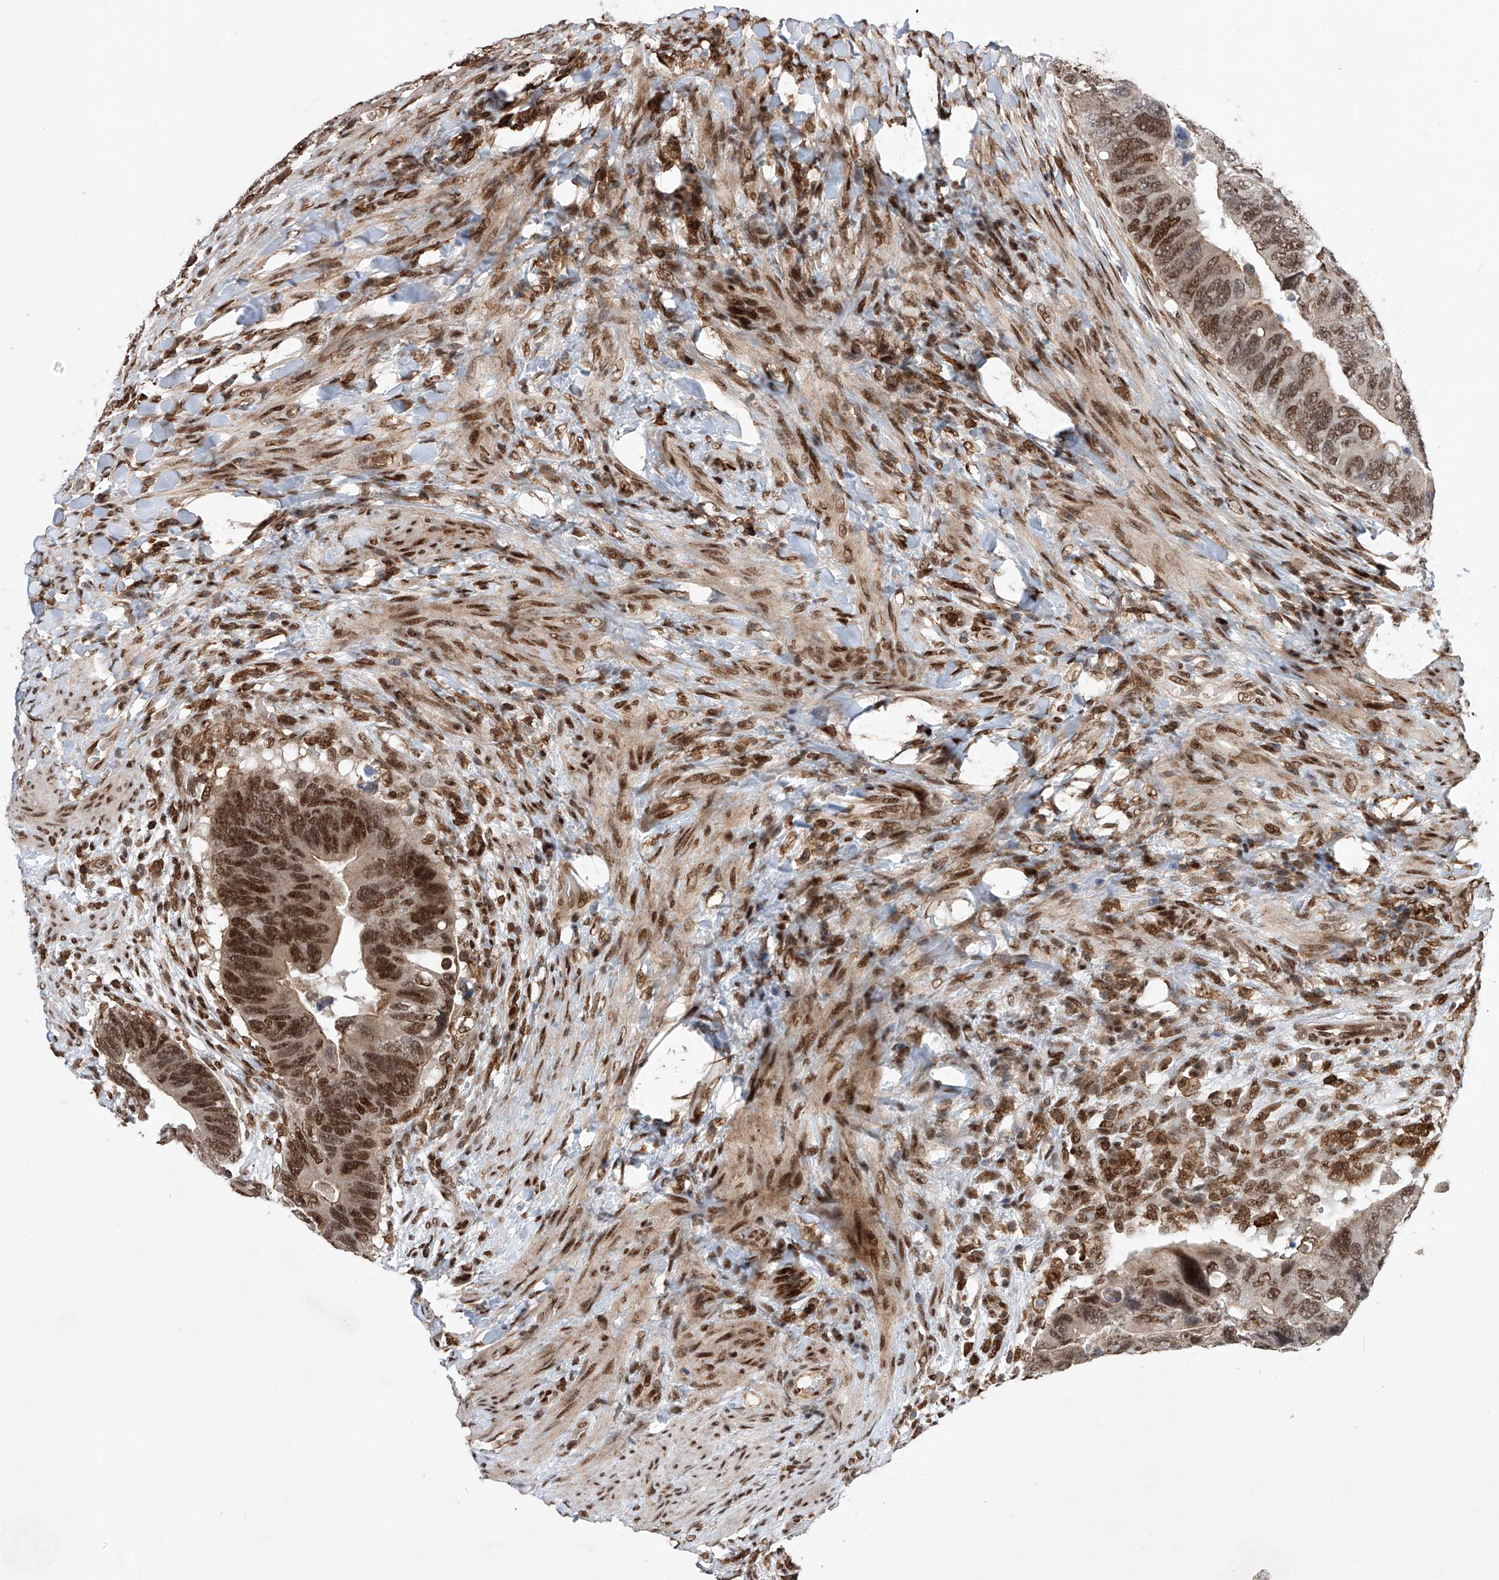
{"staining": {"intensity": "strong", "quantity": ">75%", "location": "nuclear"}, "tissue": "colorectal cancer", "cell_type": "Tumor cells", "image_type": "cancer", "snomed": [{"axis": "morphology", "description": "Adenocarcinoma, NOS"}, {"axis": "topography", "description": "Rectum"}], "caption": "Strong nuclear protein positivity is appreciated in about >75% of tumor cells in adenocarcinoma (colorectal).", "gene": "ZNF280D", "patient": {"sex": "male", "age": 59}}